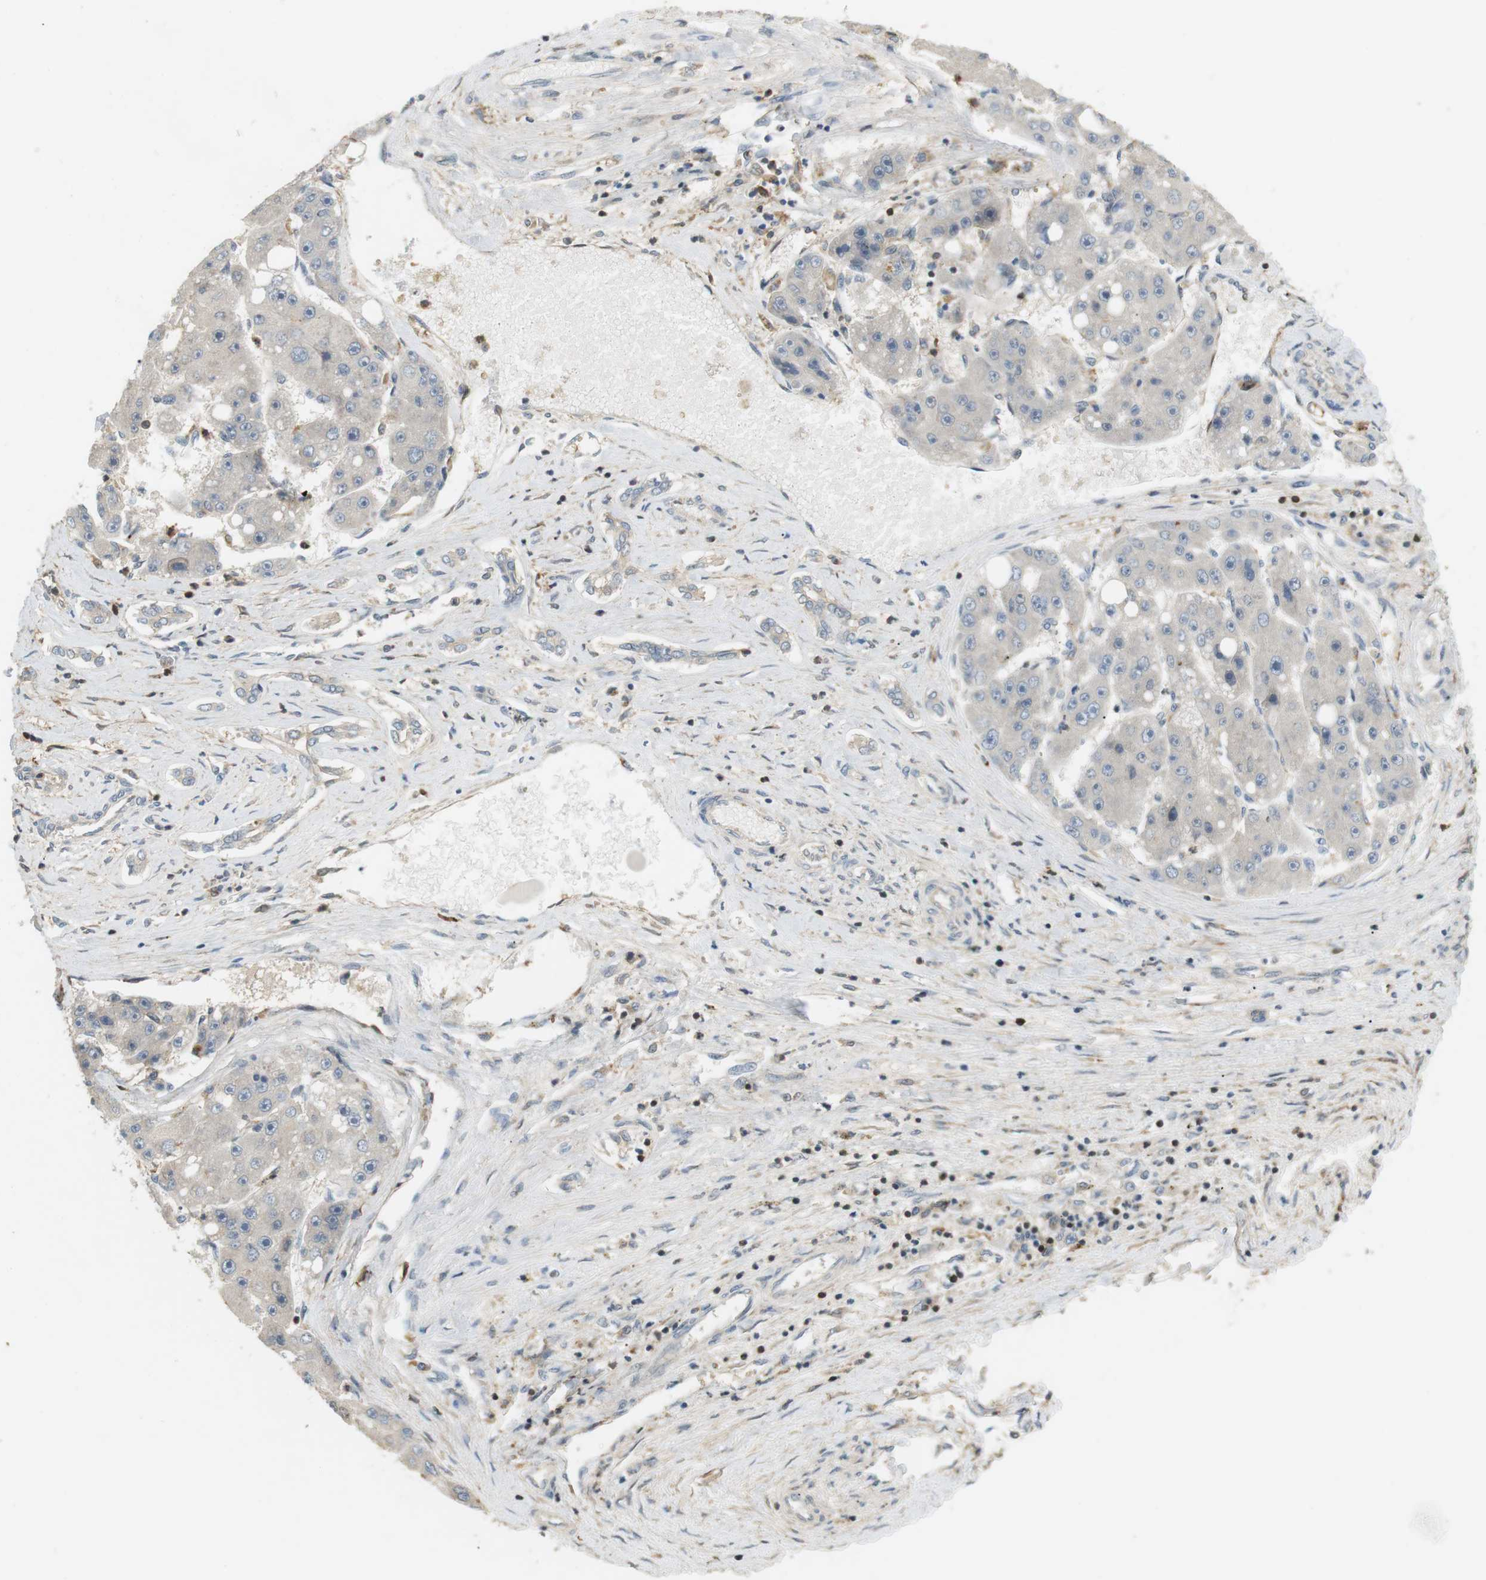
{"staining": {"intensity": "weak", "quantity": "<25%", "location": "cytoplasmic/membranous"}, "tissue": "liver cancer", "cell_type": "Tumor cells", "image_type": "cancer", "snomed": [{"axis": "morphology", "description": "Carcinoma, Hepatocellular, NOS"}, {"axis": "topography", "description": "Liver"}], "caption": "DAB (3,3'-diaminobenzidine) immunohistochemical staining of hepatocellular carcinoma (liver) shows no significant staining in tumor cells.", "gene": "P2RY1", "patient": {"sex": "female", "age": 61}}